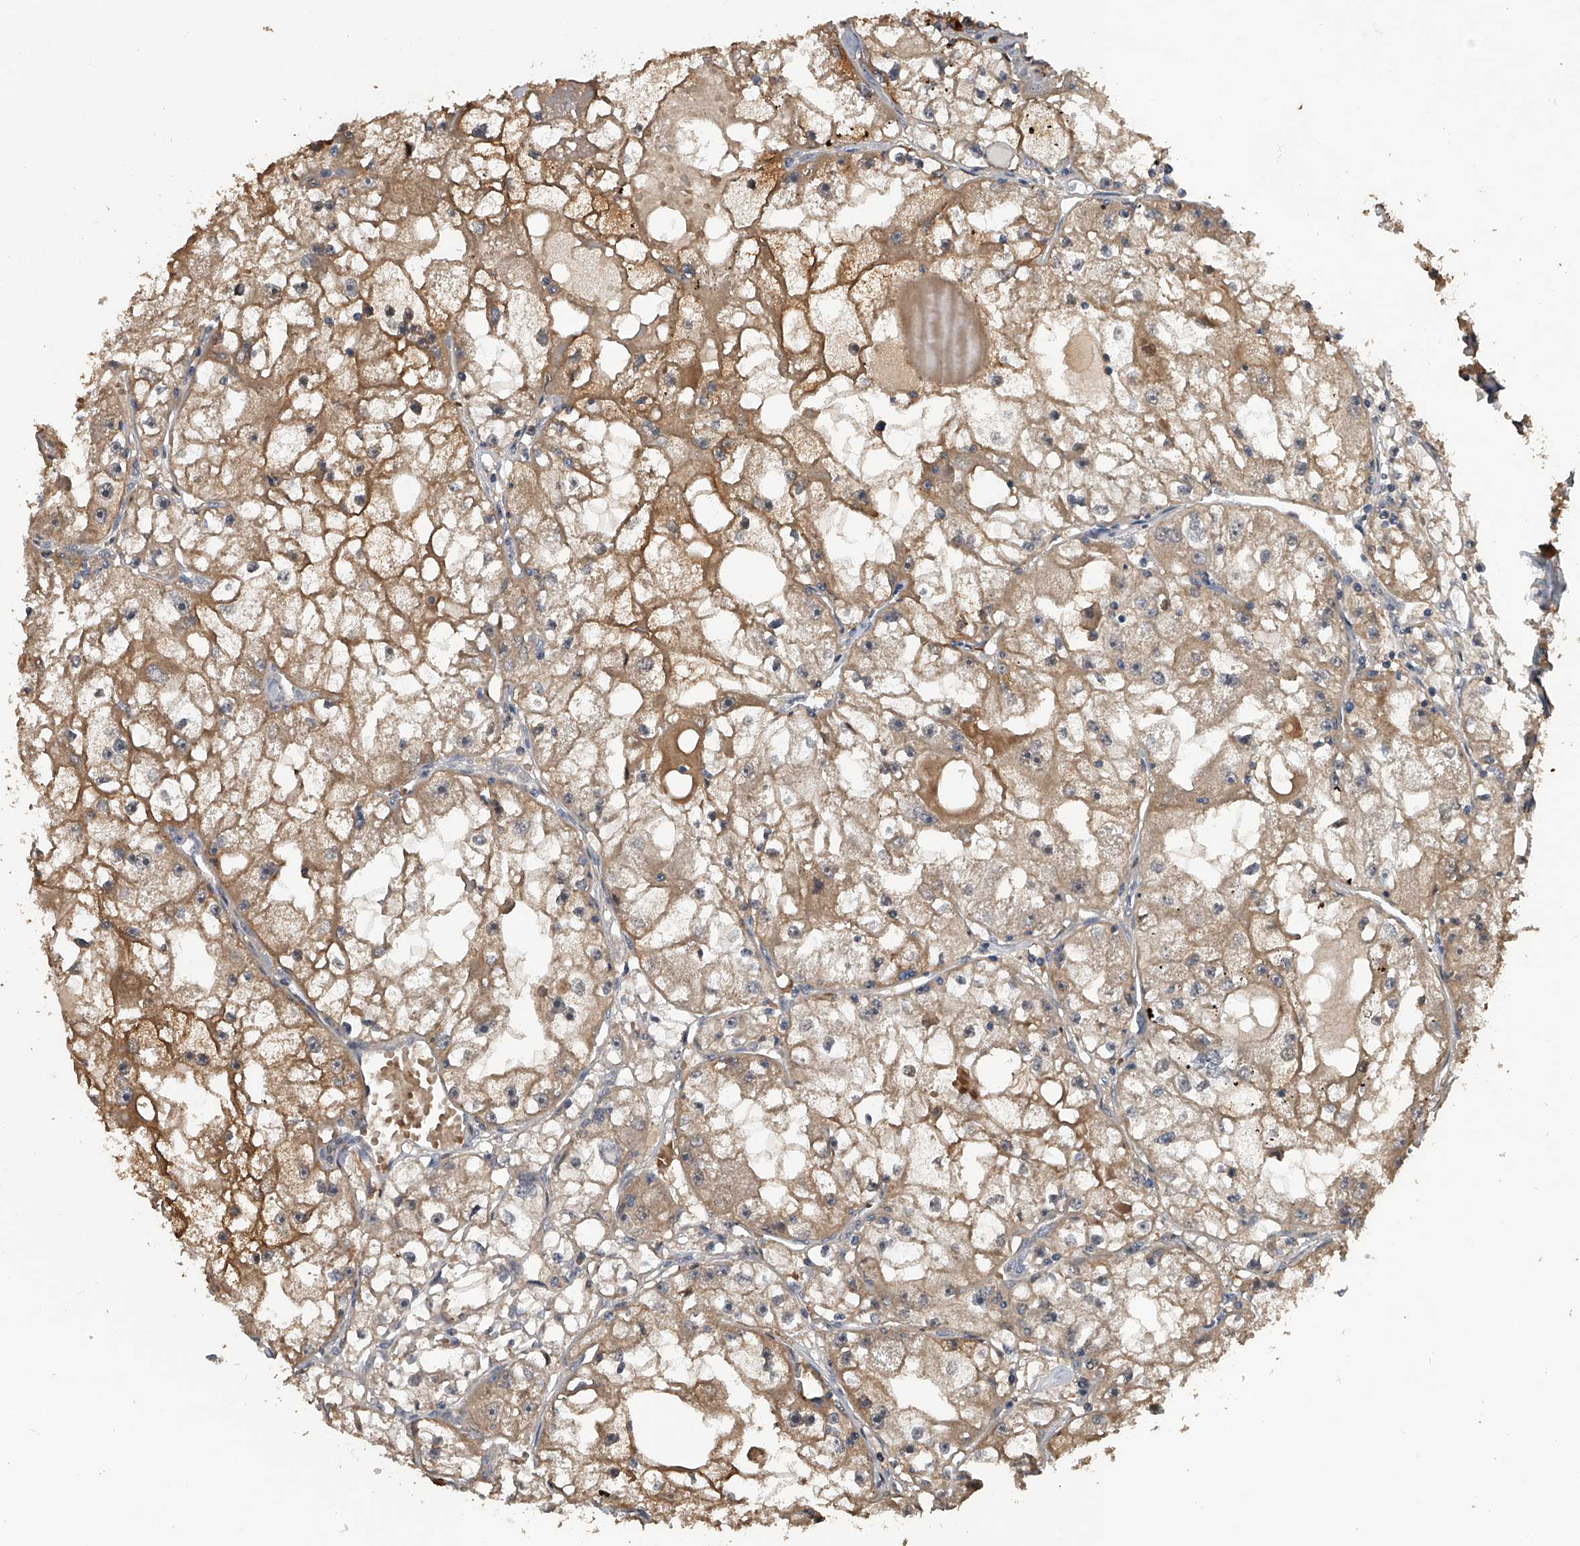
{"staining": {"intensity": "moderate", "quantity": ">75%", "location": "cytoplasmic/membranous"}, "tissue": "renal cancer", "cell_type": "Tumor cells", "image_type": "cancer", "snomed": [{"axis": "morphology", "description": "Adenocarcinoma, NOS"}, {"axis": "topography", "description": "Kidney"}], "caption": "DAB (3,3'-diaminobenzidine) immunohistochemical staining of human renal adenocarcinoma exhibits moderate cytoplasmic/membranous protein positivity in about >75% of tumor cells.", "gene": "DOCK9", "patient": {"sex": "male", "age": 56}}